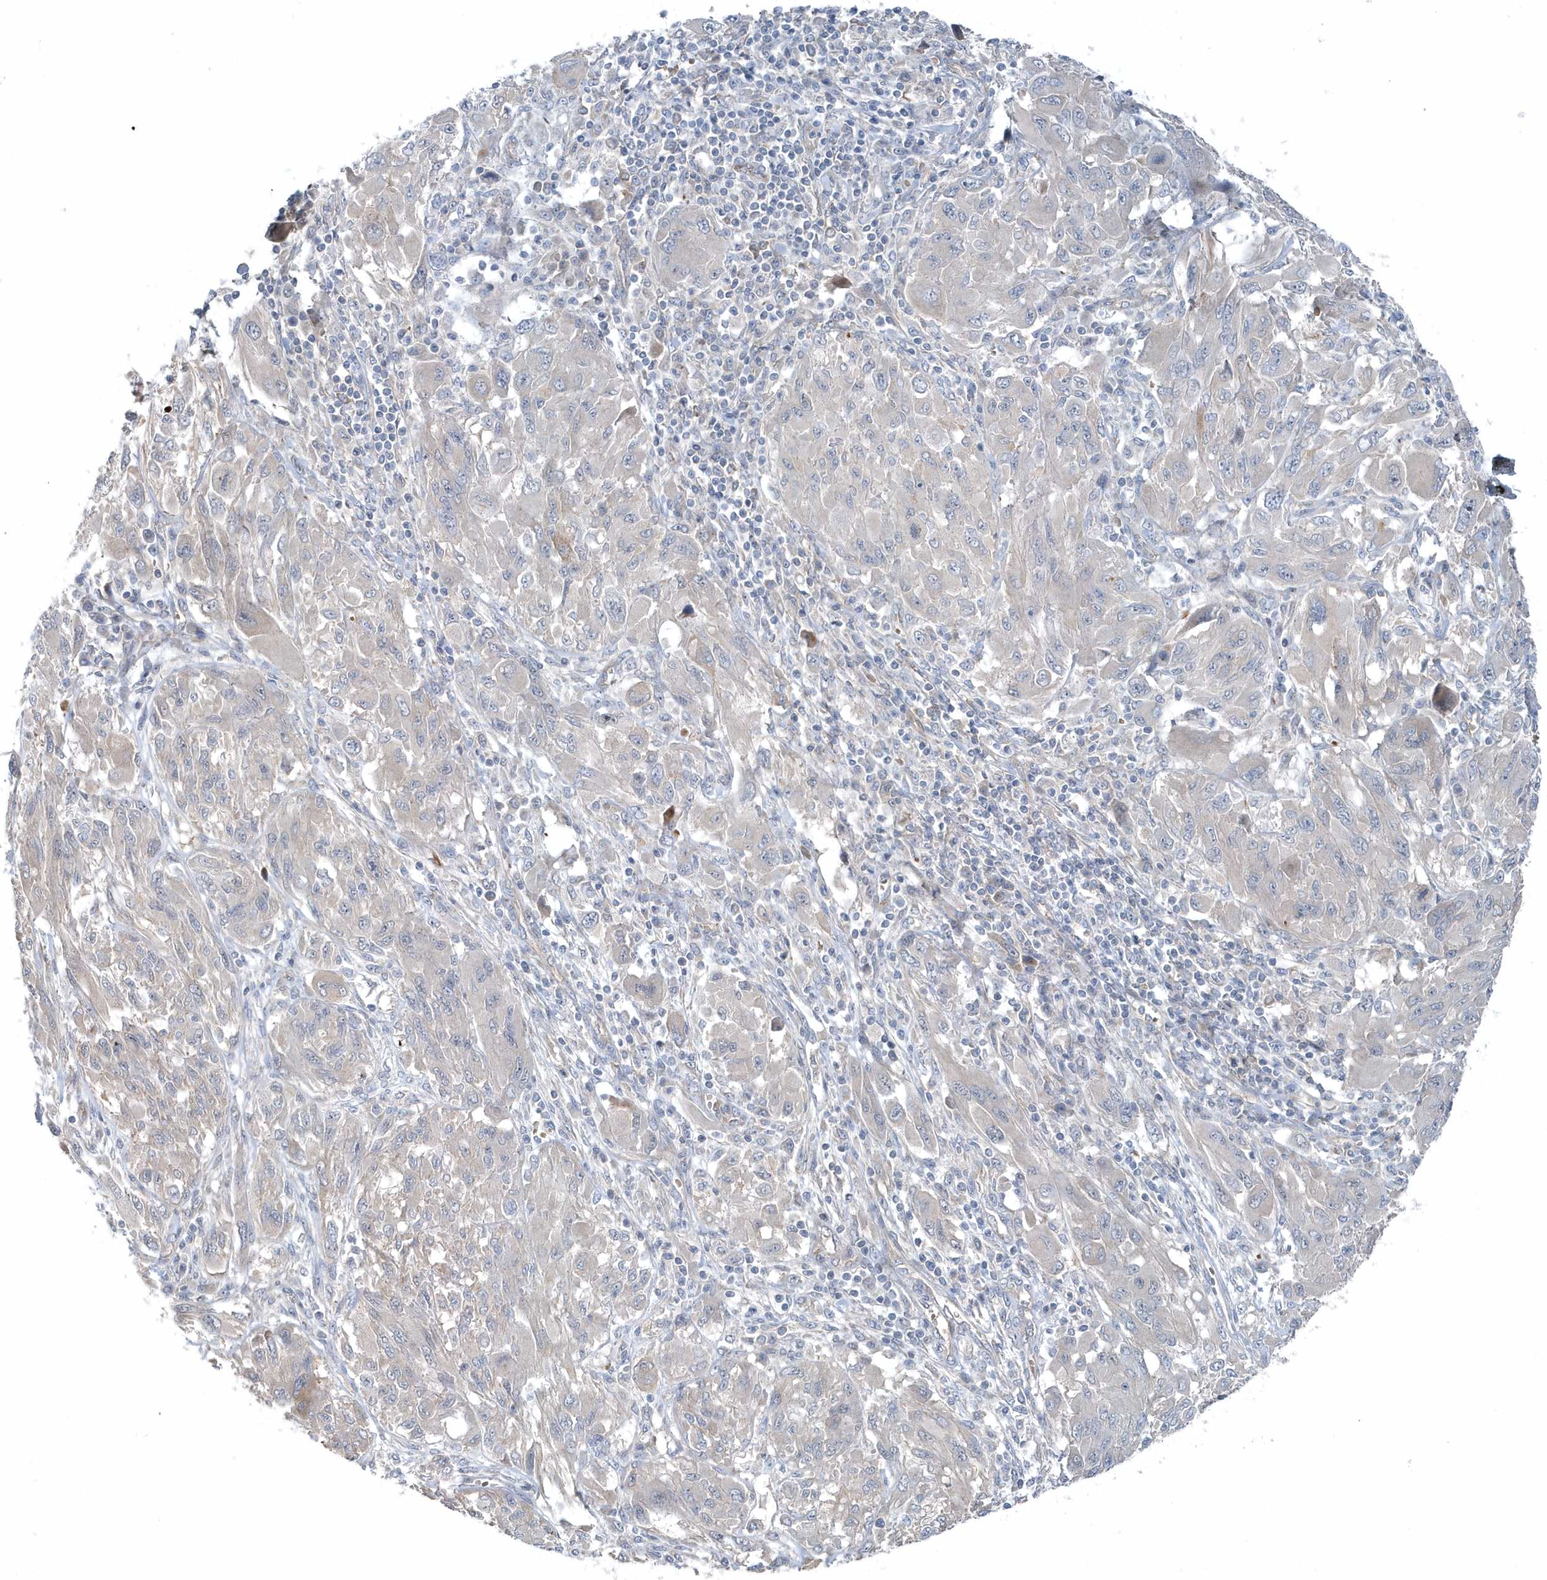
{"staining": {"intensity": "negative", "quantity": "none", "location": "none"}, "tissue": "melanoma", "cell_type": "Tumor cells", "image_type": "cancer", "snomed": [{"axis": "morphology", "description": "Malignant melanoma, NOS"}, {"axis": "topography", "description": "Skin"}], "caption": "DAB immunohistochemical staining of human melanoma exhibits no significant staining in tumor cells.", "gene": "MCC", "patient": {"sex": "female", "age": 91}}